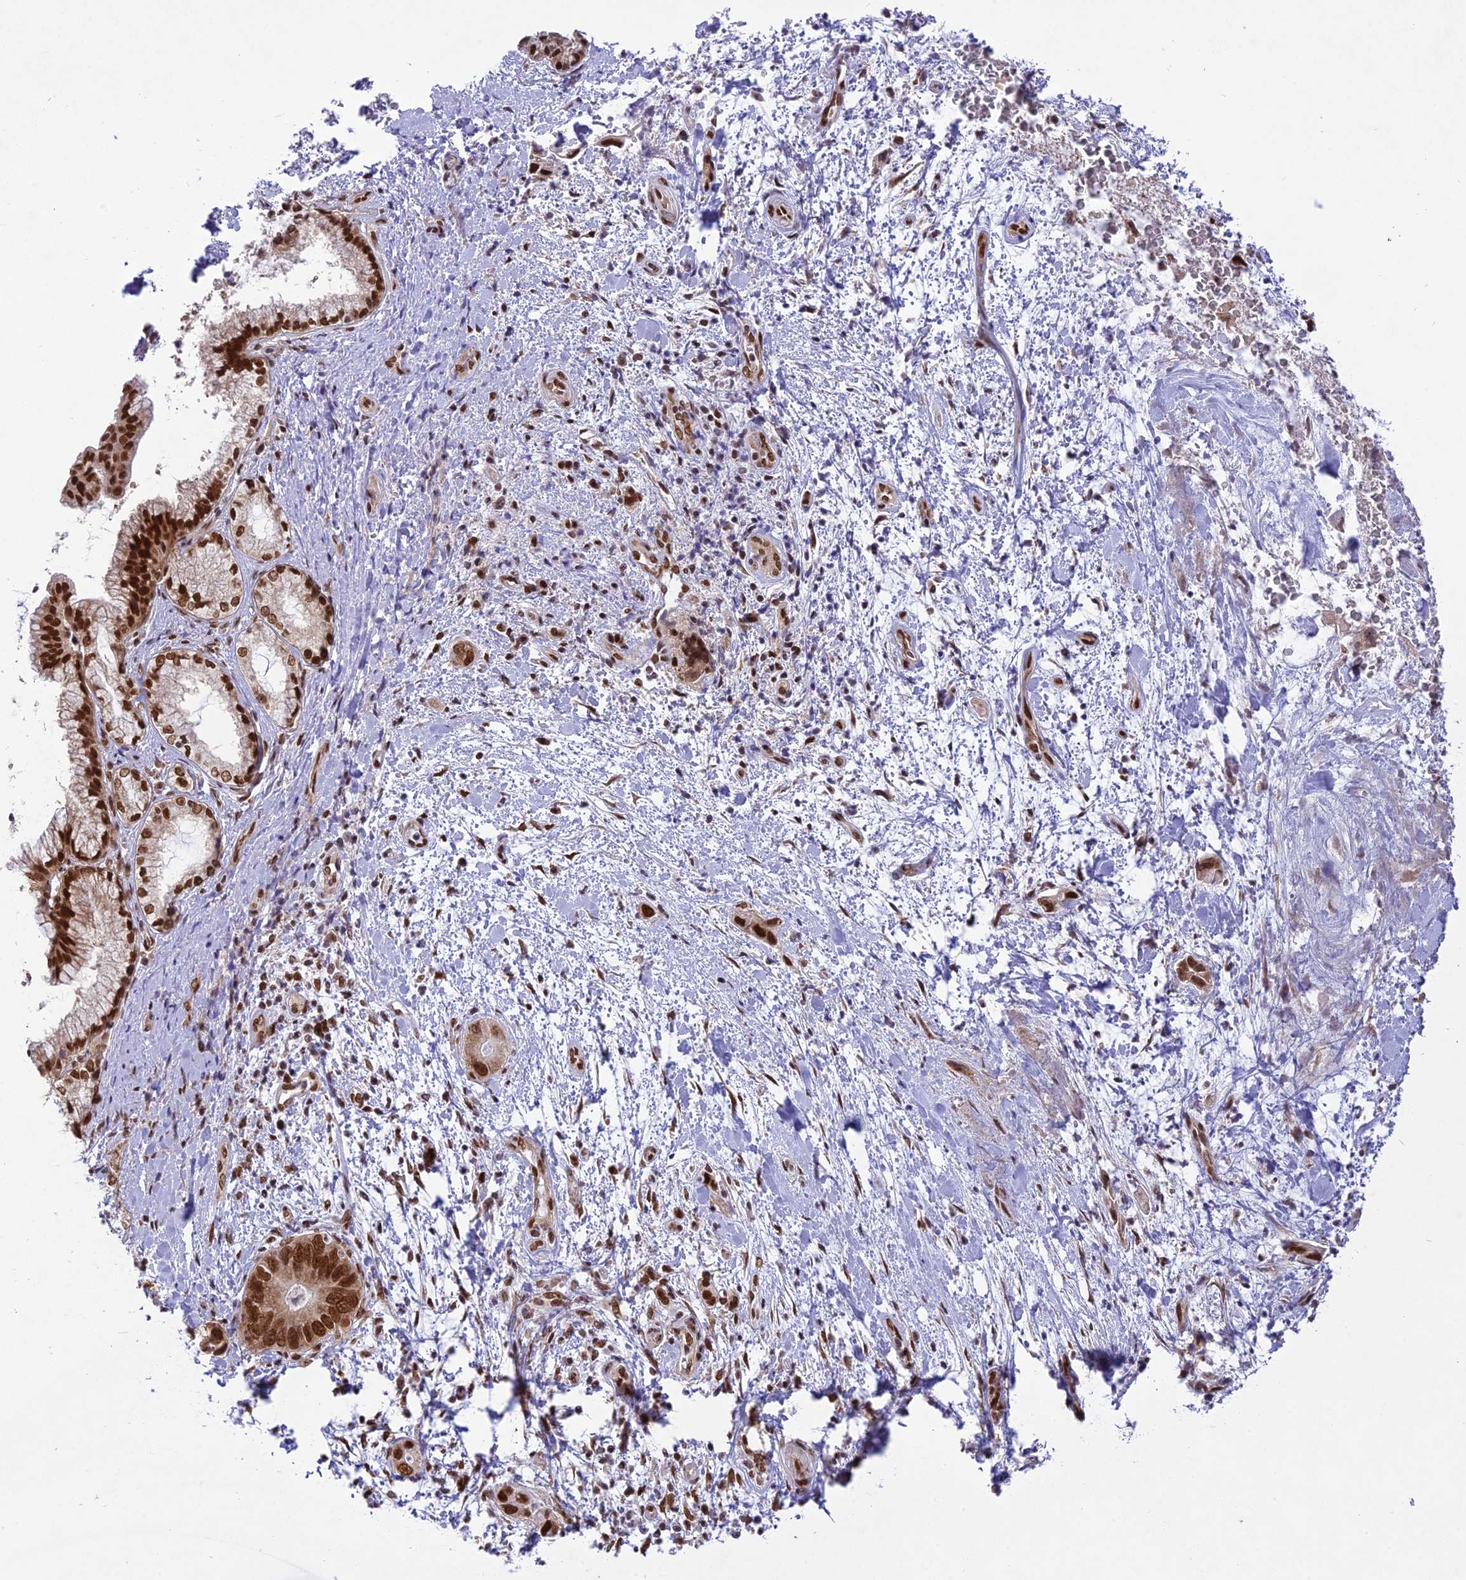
{"staining": {"intensity": "strong", "quantity": ">75%", "location": "nuclear"}, "tissue": "pancreatic cancer", "cell_type": "Tumor cells", "image_type": "cancer", "snomed": [{"axis": "morphology", "description": "Adenocarcinoma, NOS"}, {"axis": "topography", "description": "Pancreas"}], "caption": "Human adenocarcinoma (pancreatic) stained with a brown dye exhibits strong nuclear positive positivity in about >75% of tumor cells.", "gene": "DDX1", "patient": {"sex": "female", "age": 78}}